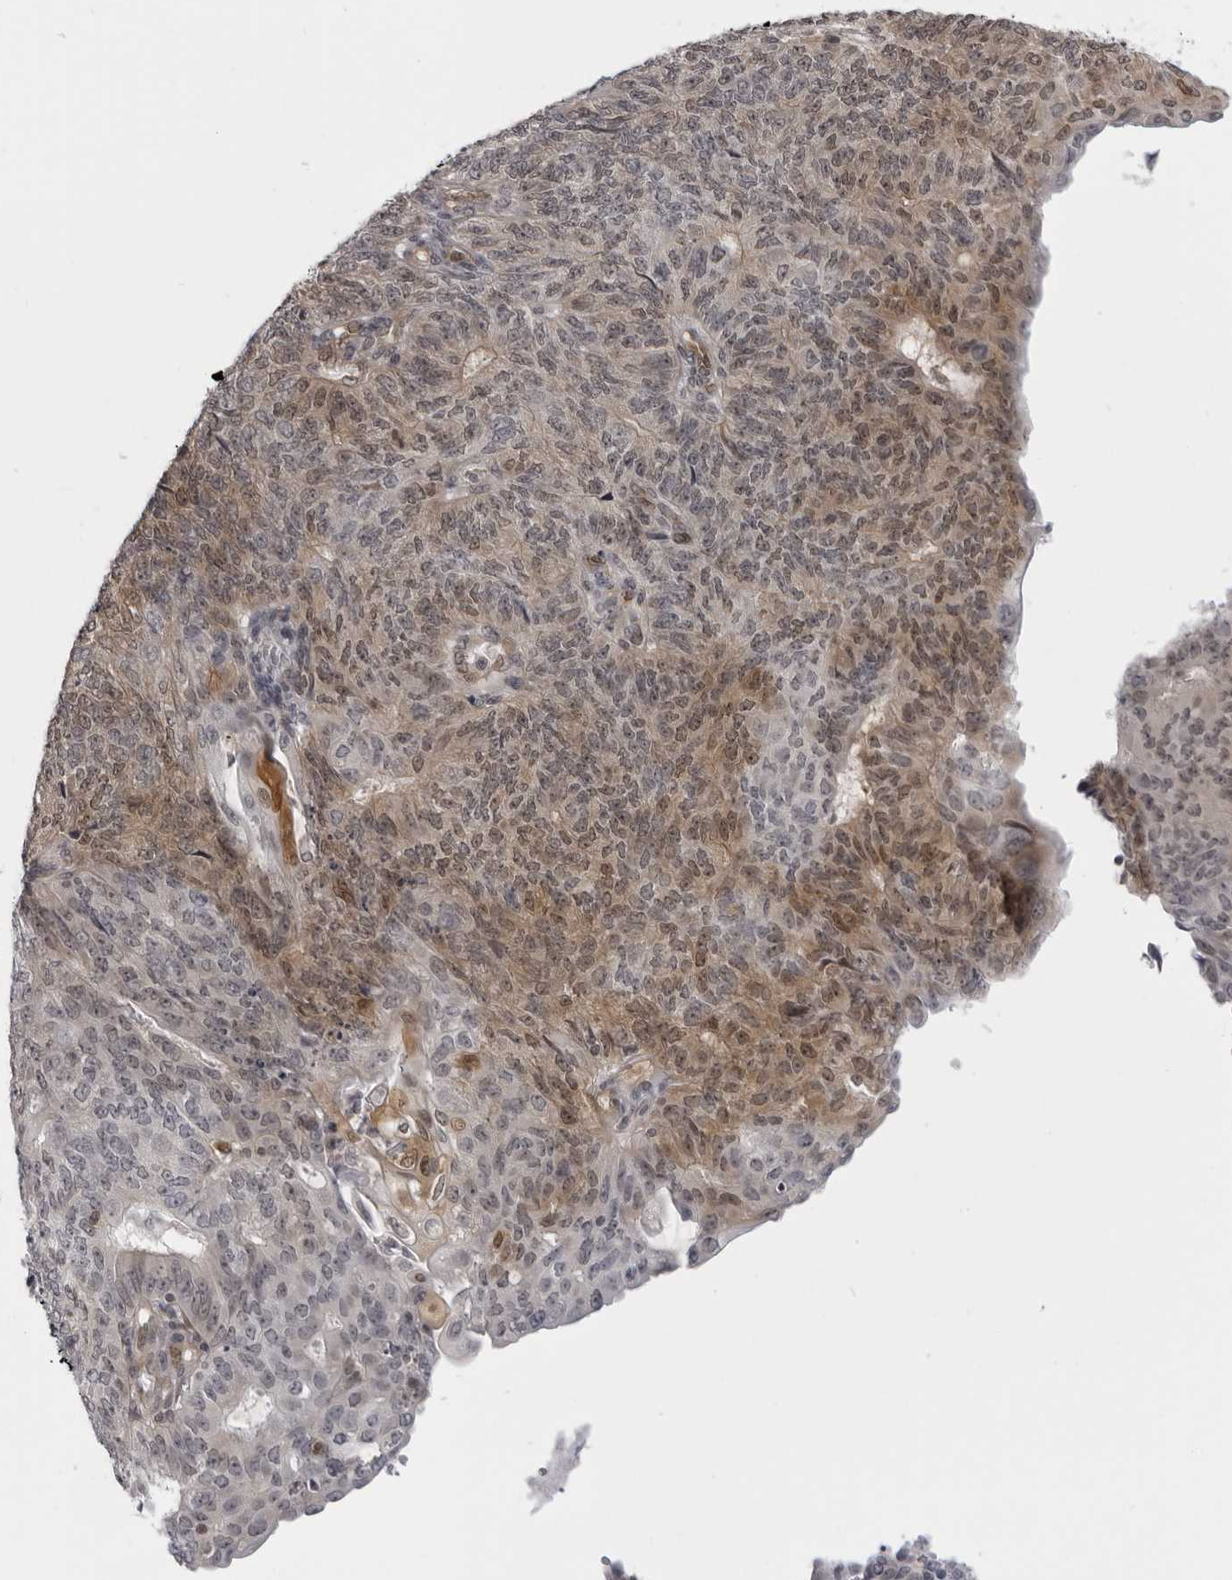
{"staining": {"intensity": "moderate", "quantity": "25%-75%", "location": "cytoplasmic/membranous,nuclear"}, "tissue": "endometrial cancer", "cell_type": "Tumor cells", "image_type": "cancer", "snomed": [{"axis": "morphology", "description": "Adenocarcinoma, NOS"}, {"axis": "topography", "description": "Endometrium"}], "caption": "A brown stain shows moderate cytoplasmic/membranous and nuclear positivity of a protein in human endometrial cancer tumor cells.", "gene": "MAPK12", "patient": {"sex": "female", "age": 32}}